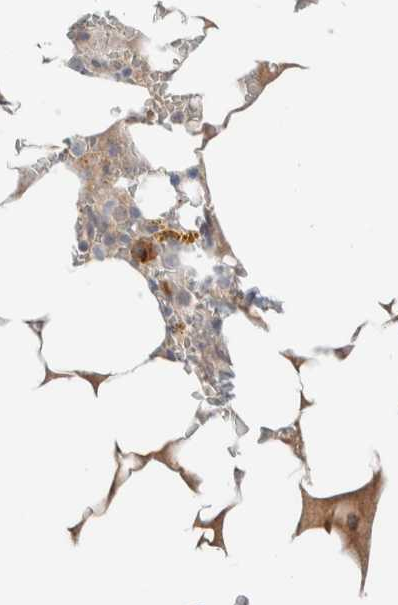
{"staining": {"intensity": "weak", "quantity": "<25%", "location": "cytoplasmic/membranous"}, "tissue": "bone marrow", "cell_type": "Hematopoietic cells", "image_type": "normal", "snomed": [{"axis": "morphology", "description": "Normal tissue, NOS"}, {"axis": "topography", "description": "Bone marrow"}], "caption": "This is a image of immunohistochemistry (IHC) staining of unremarkable bone marrow, which shows no expression in hematopoietic cells.", "gene": "CHKA", "patient": {"sex": "male", "age": 70}}